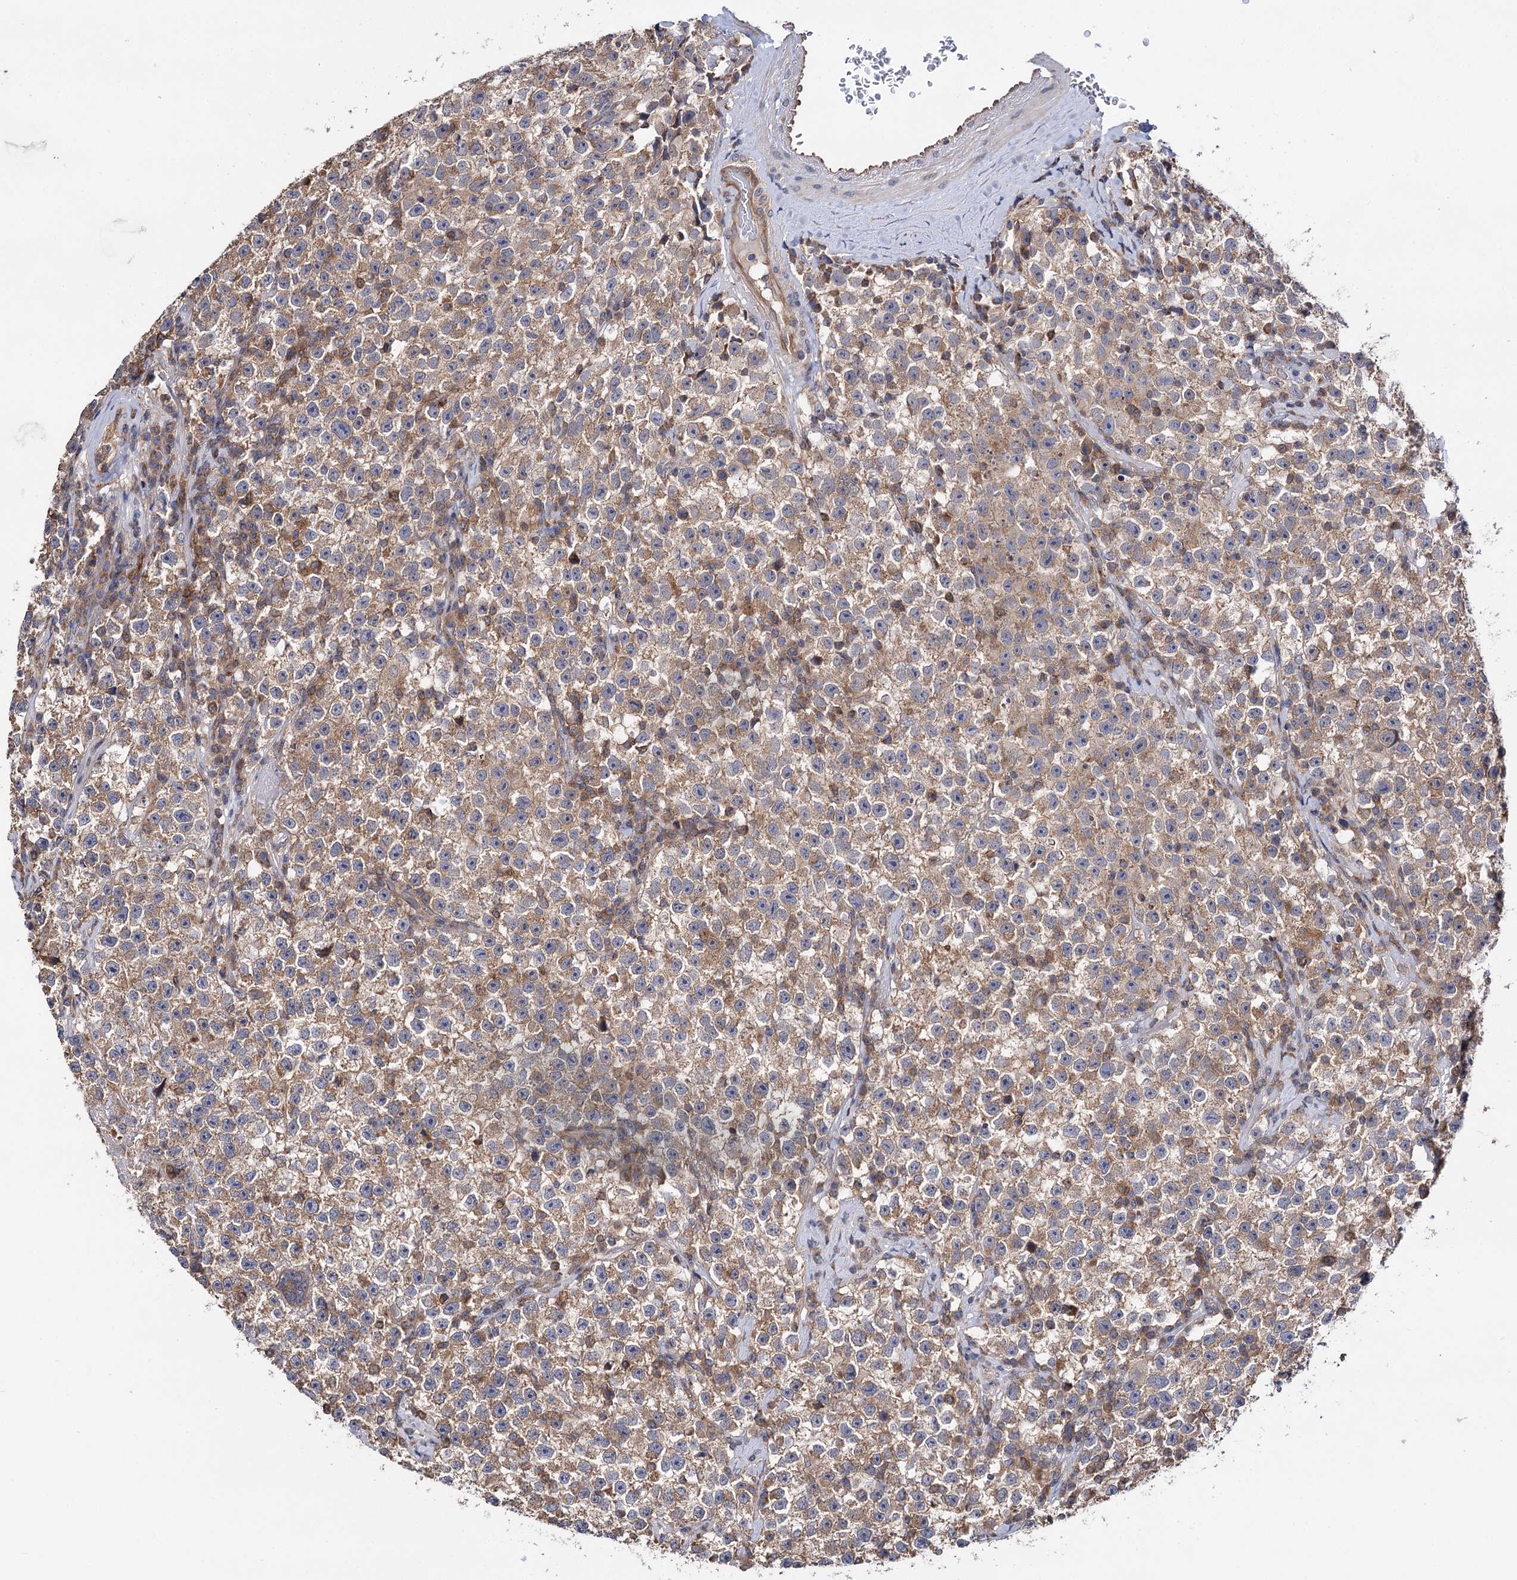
{"staining": {"intensity": "moderate", "quantity": ">75%", "location": "cytoplasmic/membranous"}, "tissue": "testis cancer", "cell_type": "Tumor cells", "image_type": "cancer", "snomed": [{"axis": "morphology", "description": "Seminoma, NOS"}, {"axis": "topography", "description": "Testis"}], "caption": "This micrograph demonstrates immunohistochemistry (IHC) staining of human seminoma (testis), with medium moderate cytoplasmic/membranous staining in about >75% of tumor cells.", "gene": "IDI1", "patient": {"sex": "male", "age": 22}}